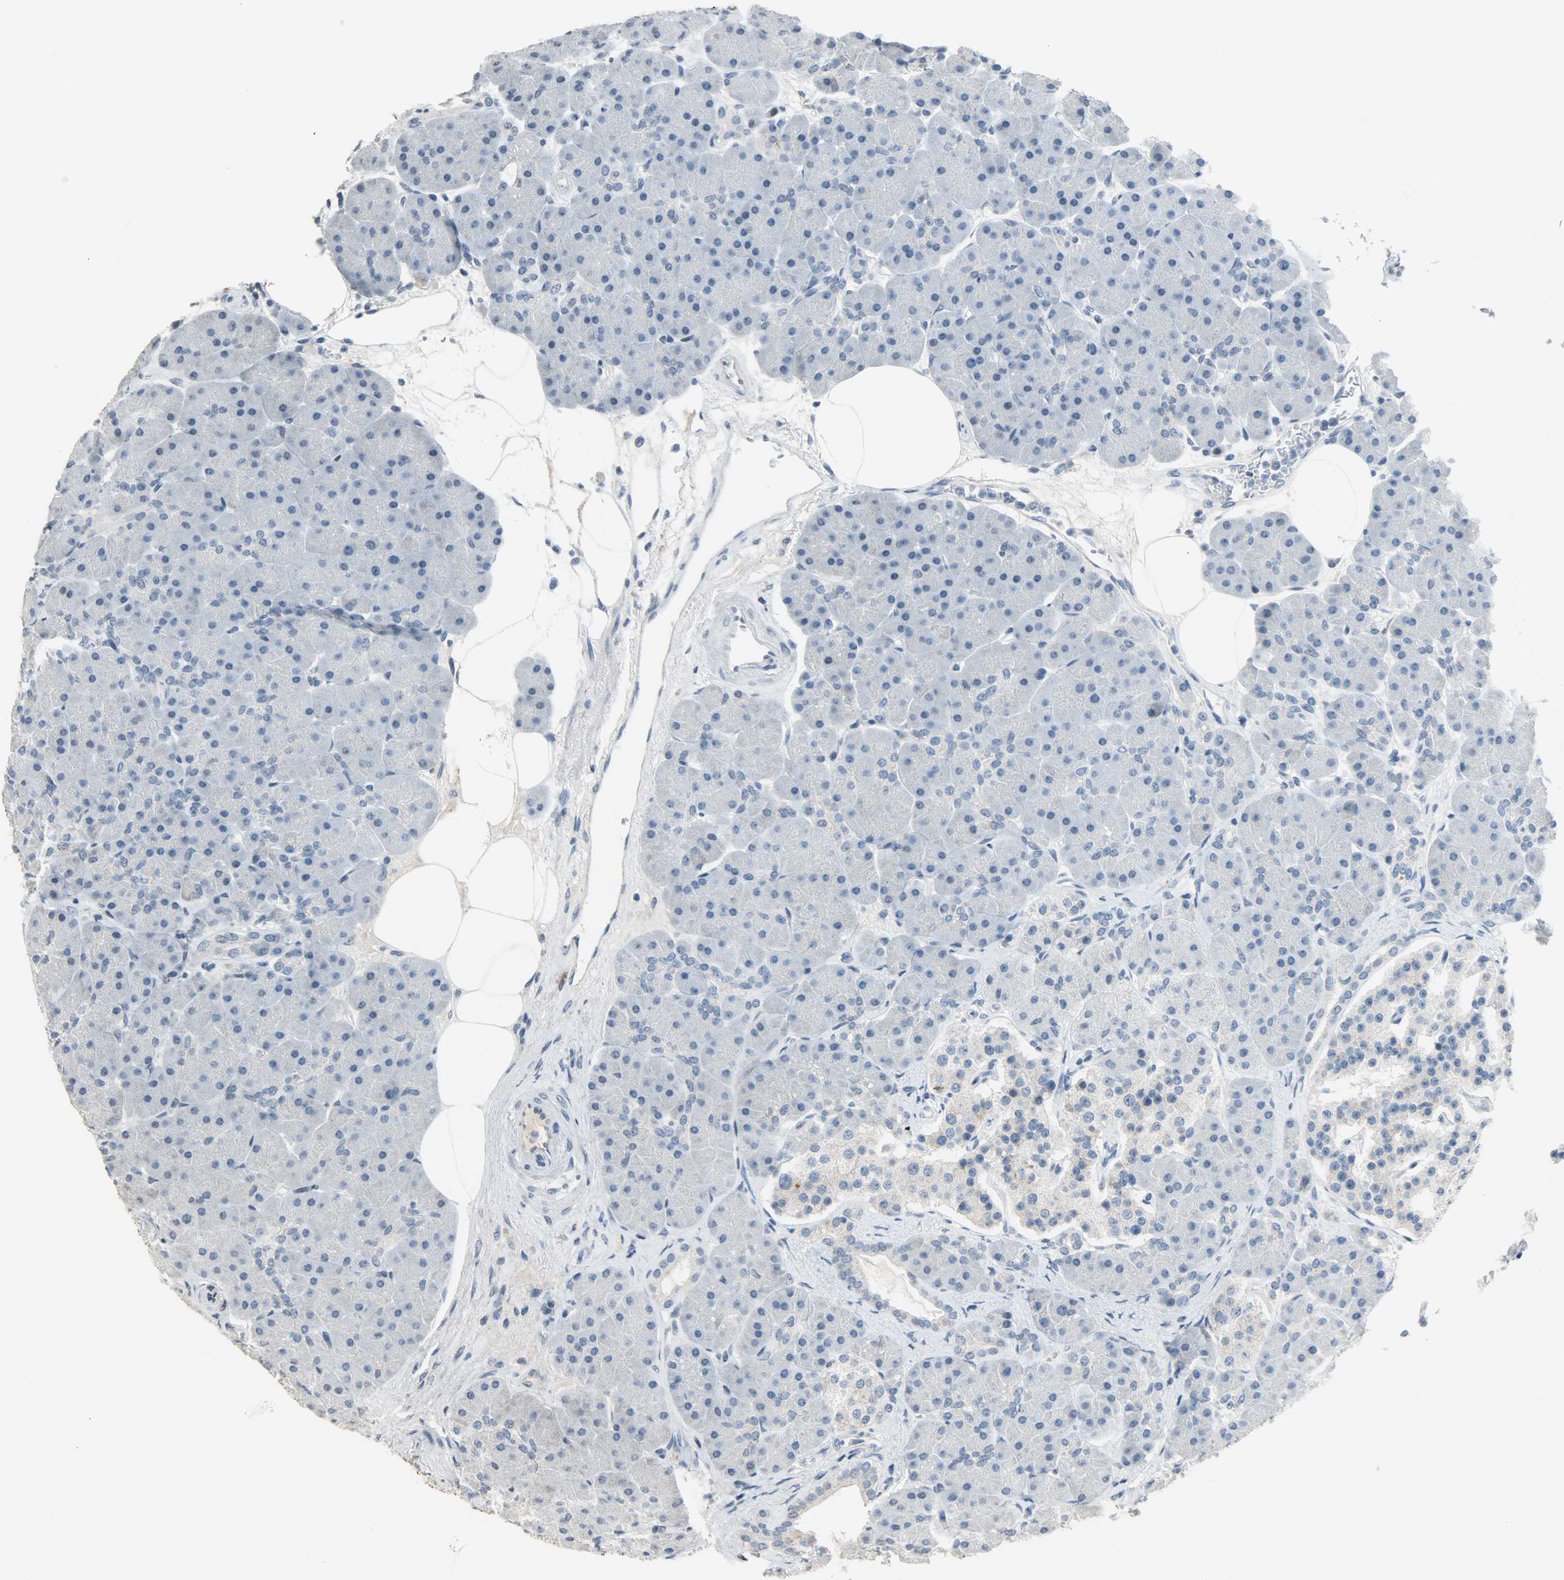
{"staining": {"intensity": "negative", "quantity": "none", "location": "none"}, "tissue": "pancreas", "cell_type": "Exocrine glandular cells", "image_type": "normal", "snomed": [{"axis": "morphology", "description": "Normal tissue, NOS"}, {"axis": "topography", "description": "Pancreas"}], "caption": "Pancreas stained for a protein using immunohistochemistry (IHC) shows no expression exocrine glandular cells.", "gene": "DNAJB6", "patient": {"sex": "male", "age": 66}}